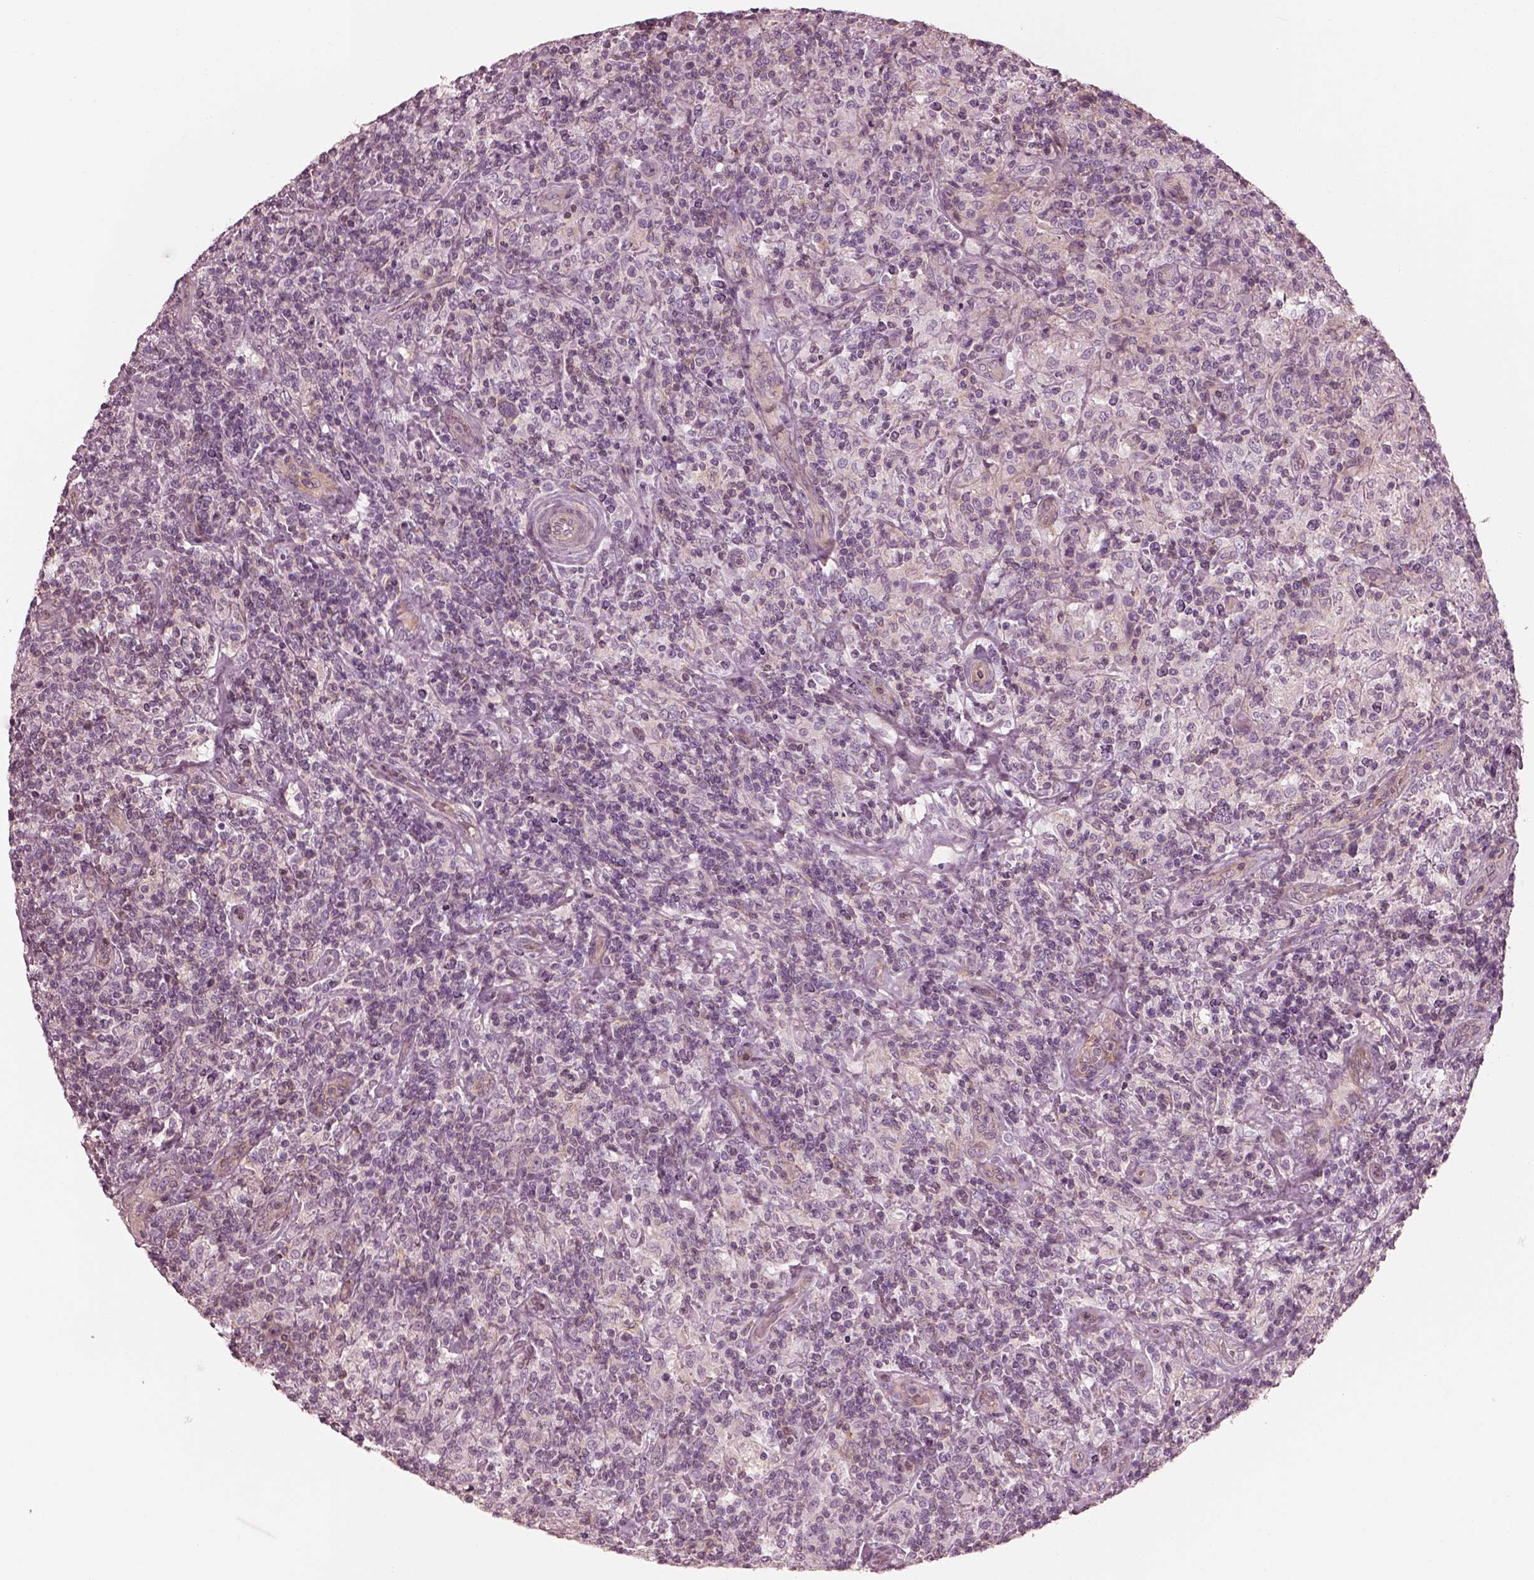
{"staining": {"intensity": "negative", "quantity": "none", "location": "none"}, "tissue": "lymphoma", "cell_type": "Tumor cells", "image_type": "cancer", "snomed": [{"axis": "morphology", "description": "Hodgkin's disease, NOS"}, {"axis": "topography", "description": "Lymph node"}], "caption": "This is an immunohistochemistry (IHC) photomicrograph of Hodgkin's disease. There is no positivity in tumor cells.", "gene": "ELAPOR1", "patient": {"sex": "male", "age": 70}}